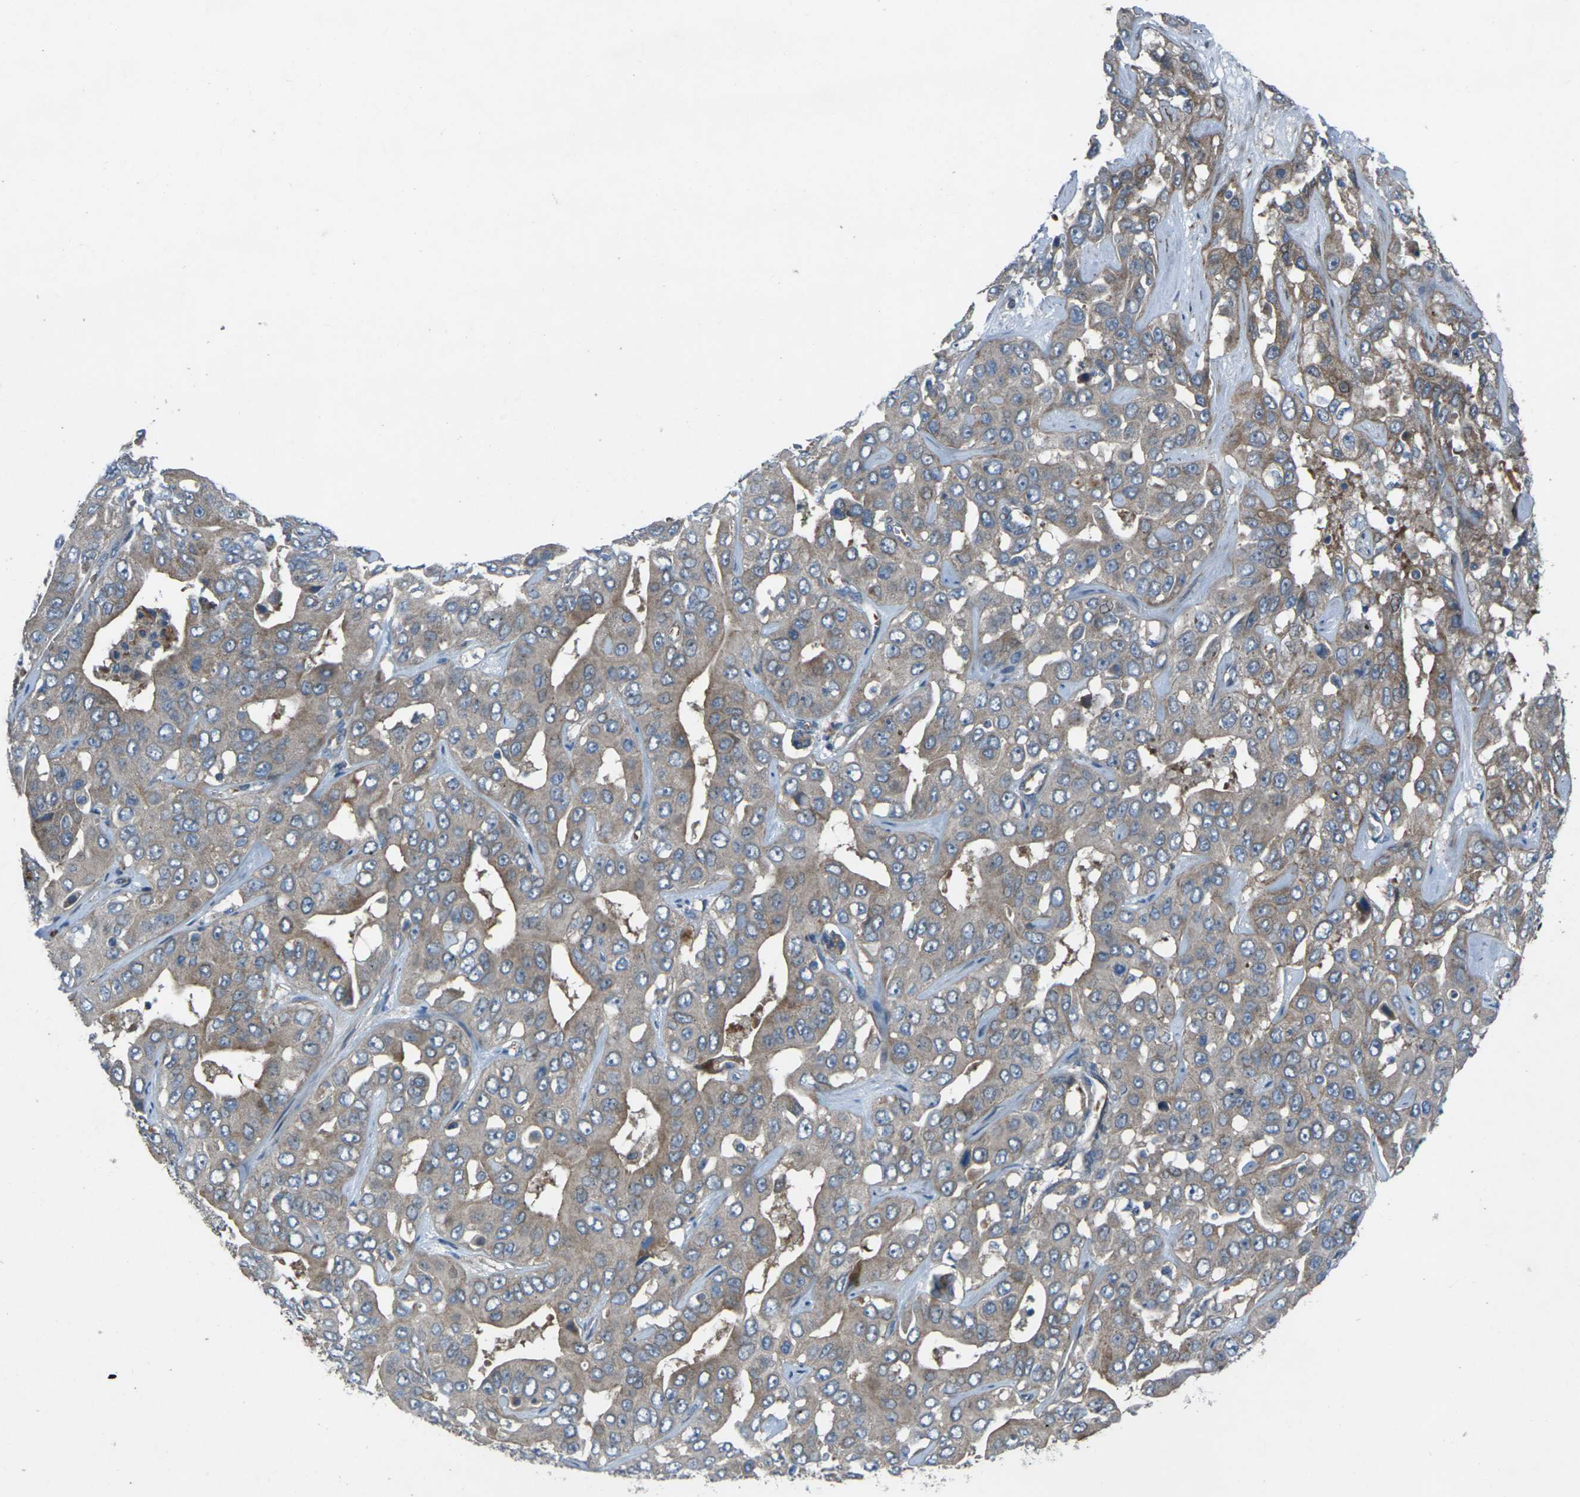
{"staining": {"intensity": "weak", "quantity": ">75%", "location": "cytoplasmic/membranous"}, "tissue": "liver cancer", "cell_type": "Tumor cells", "image_type": "cancer", "snomed": [{"axis": "morphology", "description": "Cholangiocarcinoma"}, {"axis": "topography", "description": "Liver"}], "caption": "Liver cancer stained with a protein marker shows weak staining in tumor cells.", "gene": "EDNRA", "patient": {"sex": "female", "age": 52}}